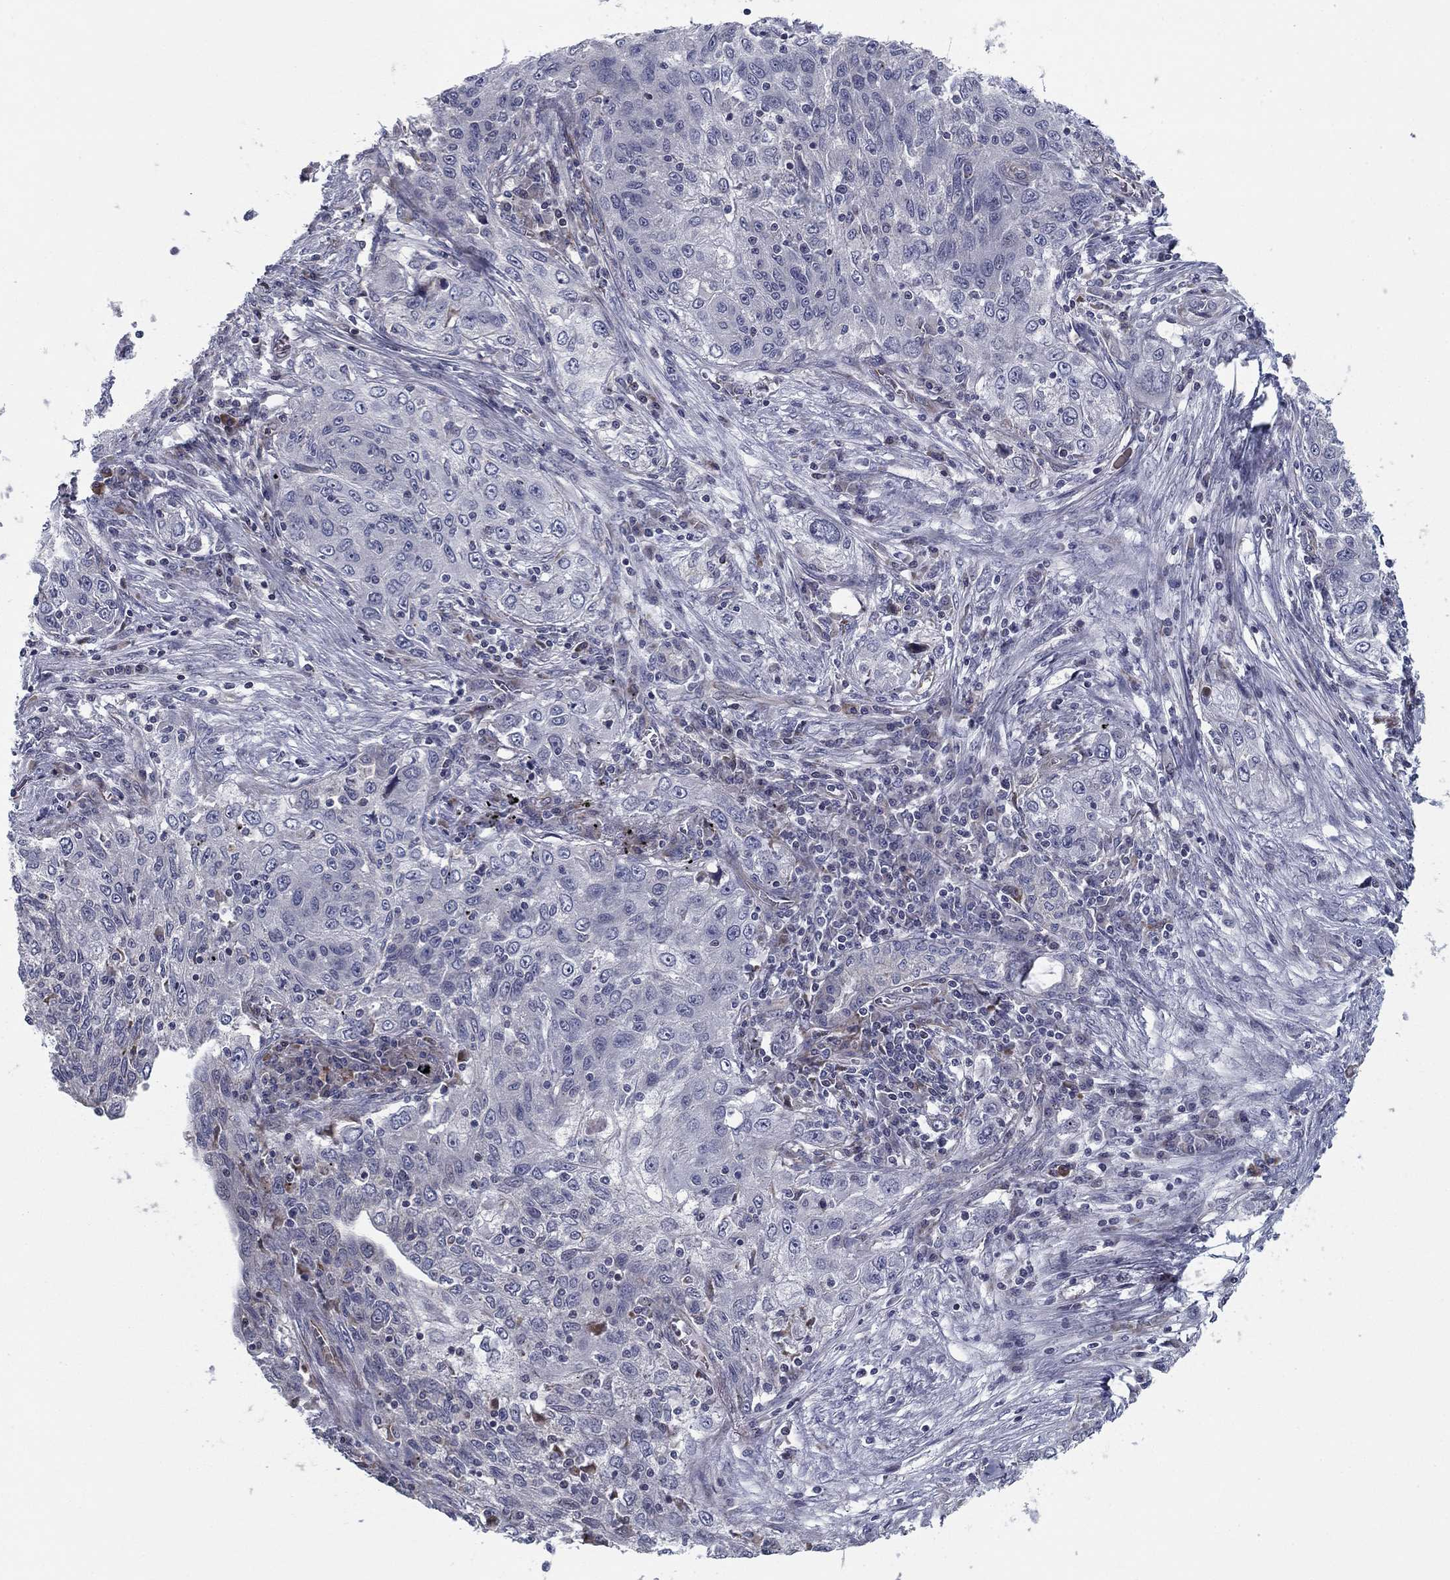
{"staining": {"intensity": "negative", "quantity": "none", "location": "none"}, "tissue": "lung cancer", "cell_type": "Tumor cells", "image_type": "cancer", "snomed": [{"axis": "morphology", "description": "Squamous cell carcinoma, NOS"}, {"axis": "topography", "description": "Lung"}], "caption": "An image of human lung cancer (squamous cell carcinoma) is negative for staining in tumor cells. Nuclei are stained in blue.", "gene": "CLSTN1", "patient": {"sex": "female", "age": 69}}